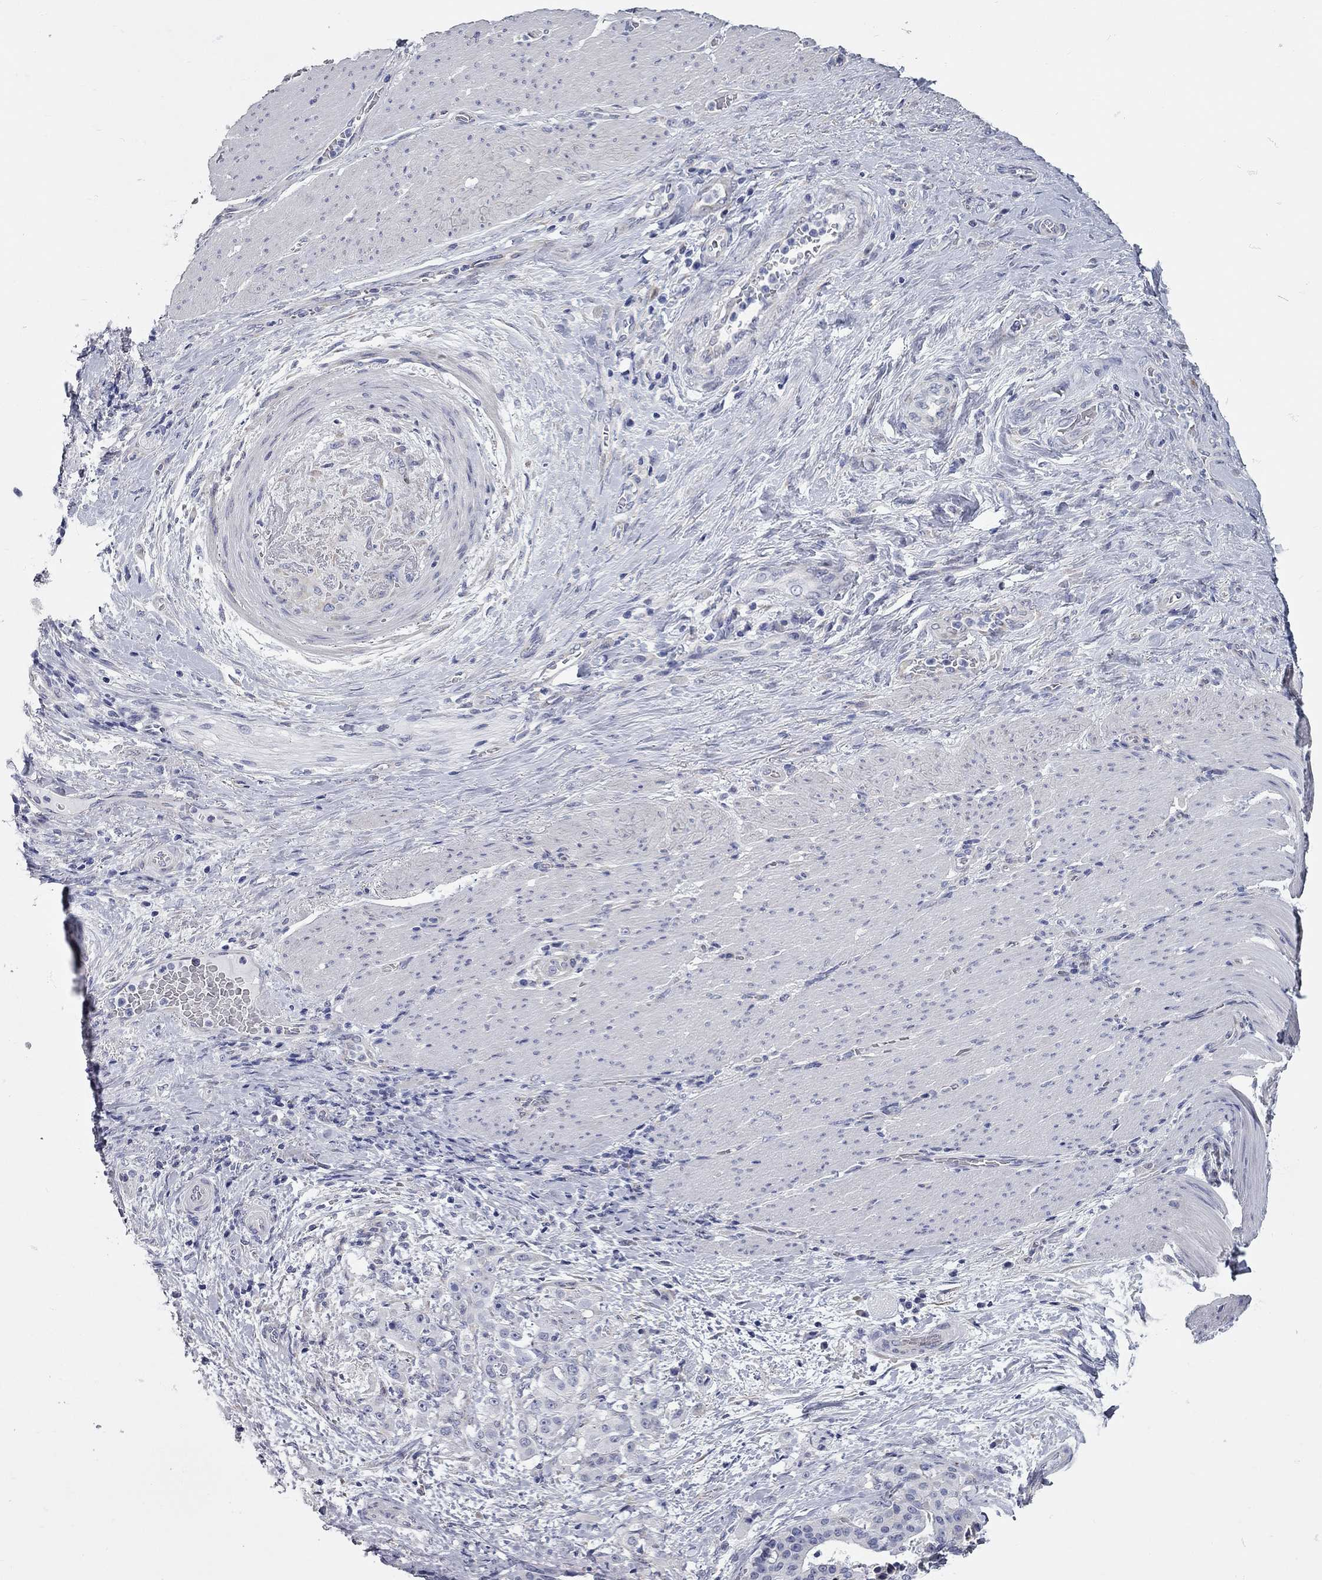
{"staining": {"intensity": "negative", "quantity": "none", "location": "none"}, "tissue": "stomach cancer", "cell_type": "Tumor cells", "image_type": "cancer", "snomed": [{"axis": "morphology", "description": "Adenocarcinoma, NOS"}, {"axis": "topography", "description": "Stomach"}], "caption": "IHC photomicrograph of neoplastic tissue: human stomach cancer (adenocarcinoma) stained with DAB demonstrates no significant protein staining in tumor cells.", "gene": "XAGE2", "patient": {"sex": "male", "age": 48}}